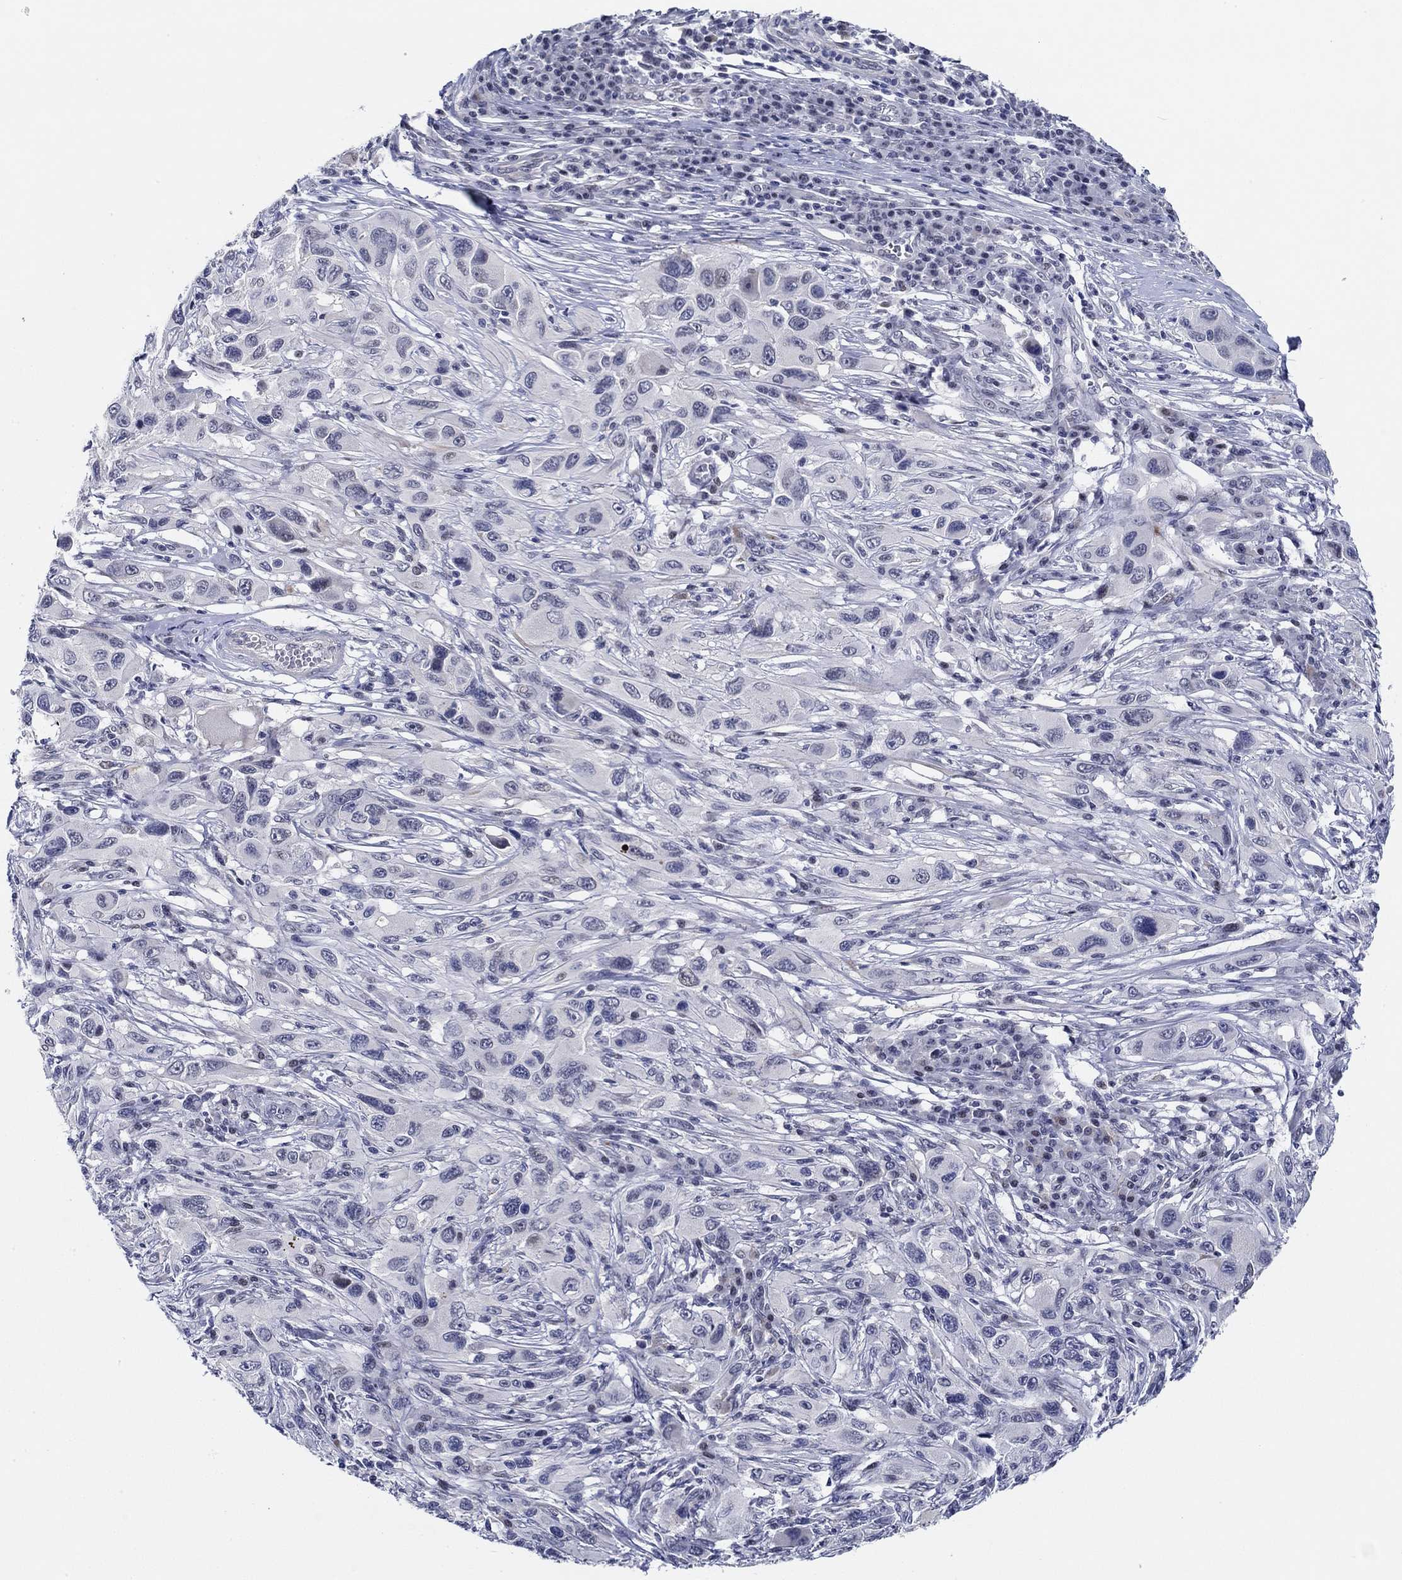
{"staining": {"intensity": "negative", "quantity": "none", "location": "none"}, "tissue": "melanoma", "cell_type": "Tumor cells", "image_type": "cancer", "snomed": [{"axis": "morphology", "description": "Malignant melanoma, NOS"}, {"axis": "topography", "description": "Skin"}], "caption": "High power microscopy image of an IHC image of melanoma, revealing no significant expression in tumor cells.", "gene": "SLC34A1", "patient": {"sex": "male", "age": 53}}